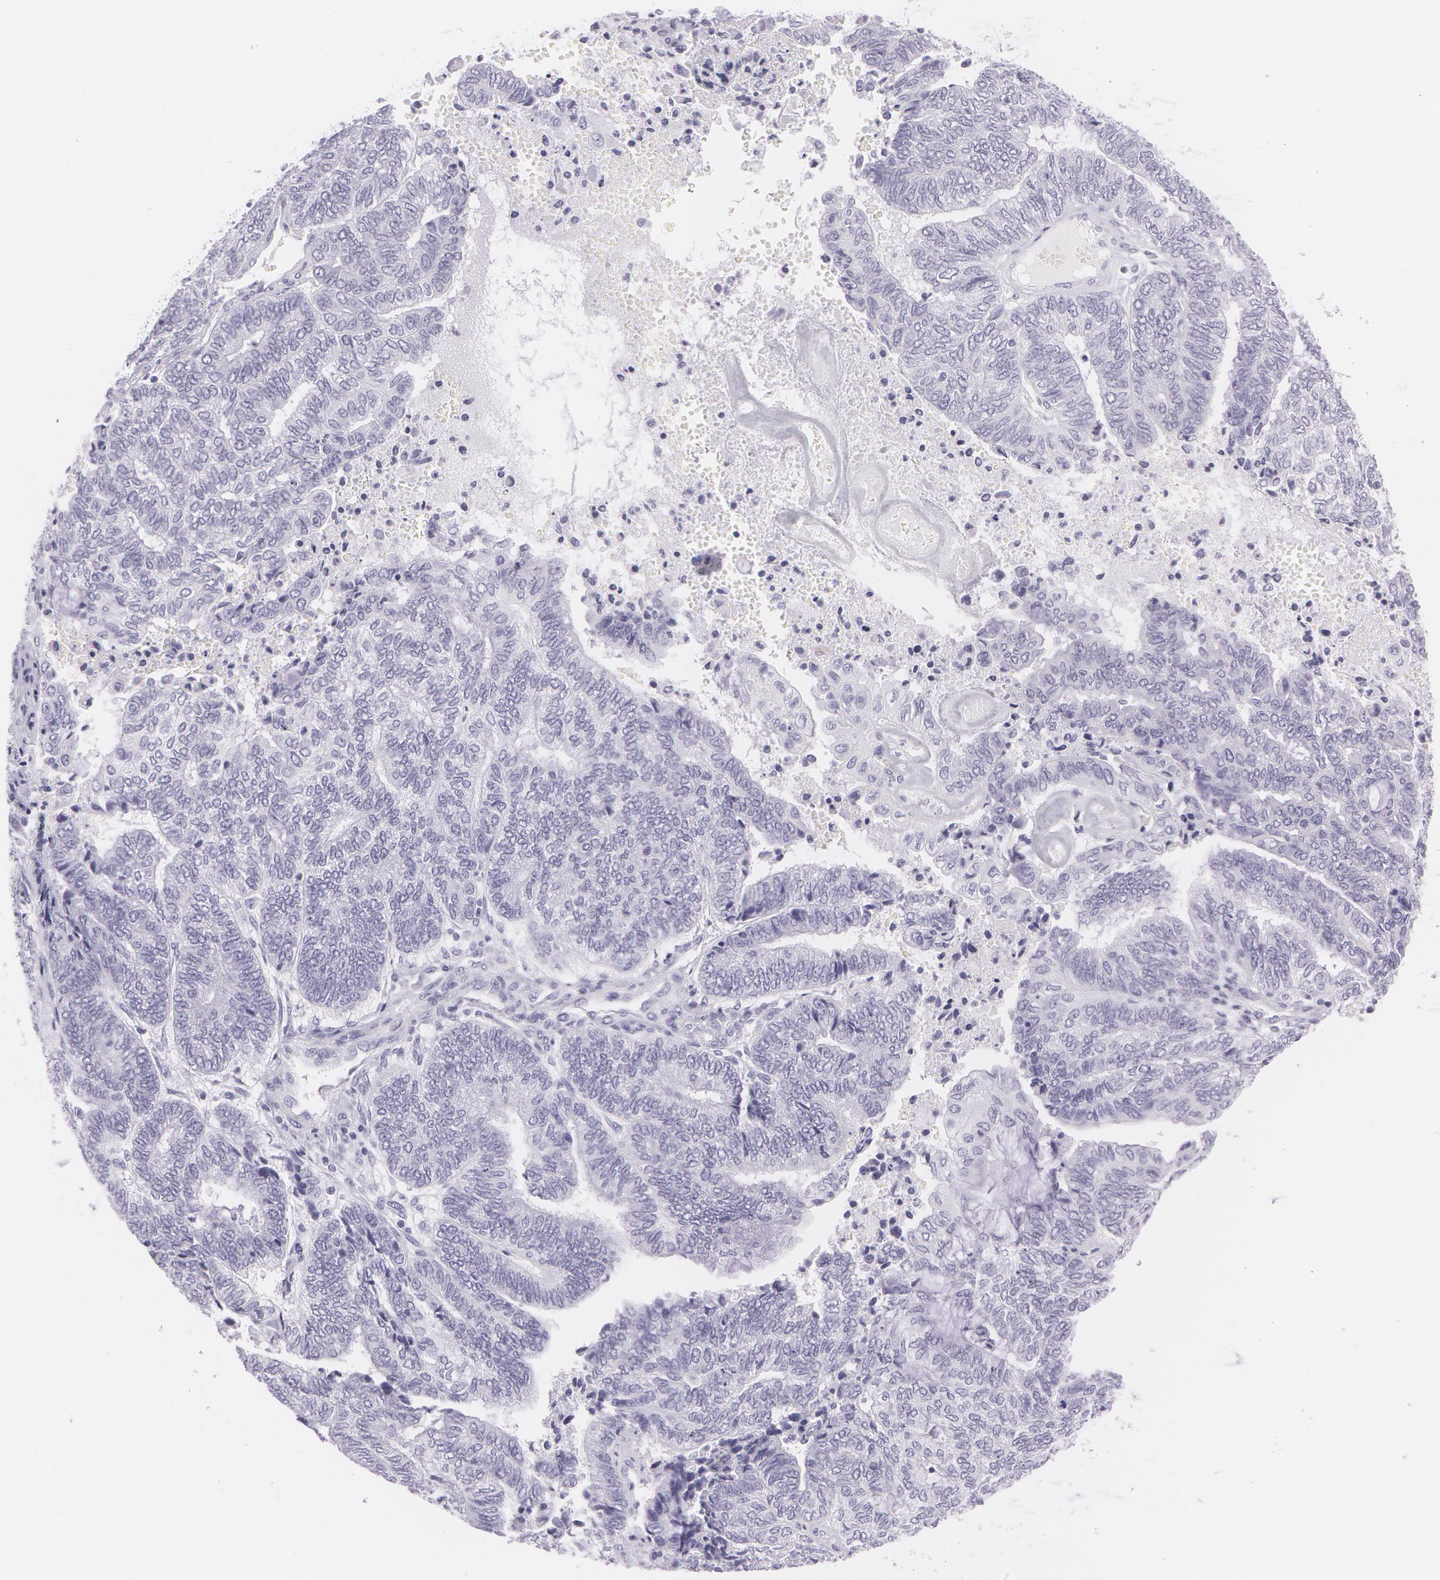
{"staining": {"intensity": "negative", "quantity": "none", "location": "none"}, "tissue": "endometrial cancer", "cell_type": "Tumor cells", "image_type": "cancer", "snomed": [{"axis": "morphology", "description": "Adenocarcinoma, NOS"}, {"axis": "topography", "description": "Uterus"}, {"axis": "topography", "description": "Endometrium"}], "caption": "Tumor cells are negative for protein expression in human adenocarcinoma (endometrial).", "gene": "SNCG", "patient": {"sex": "female", "age": 70}}